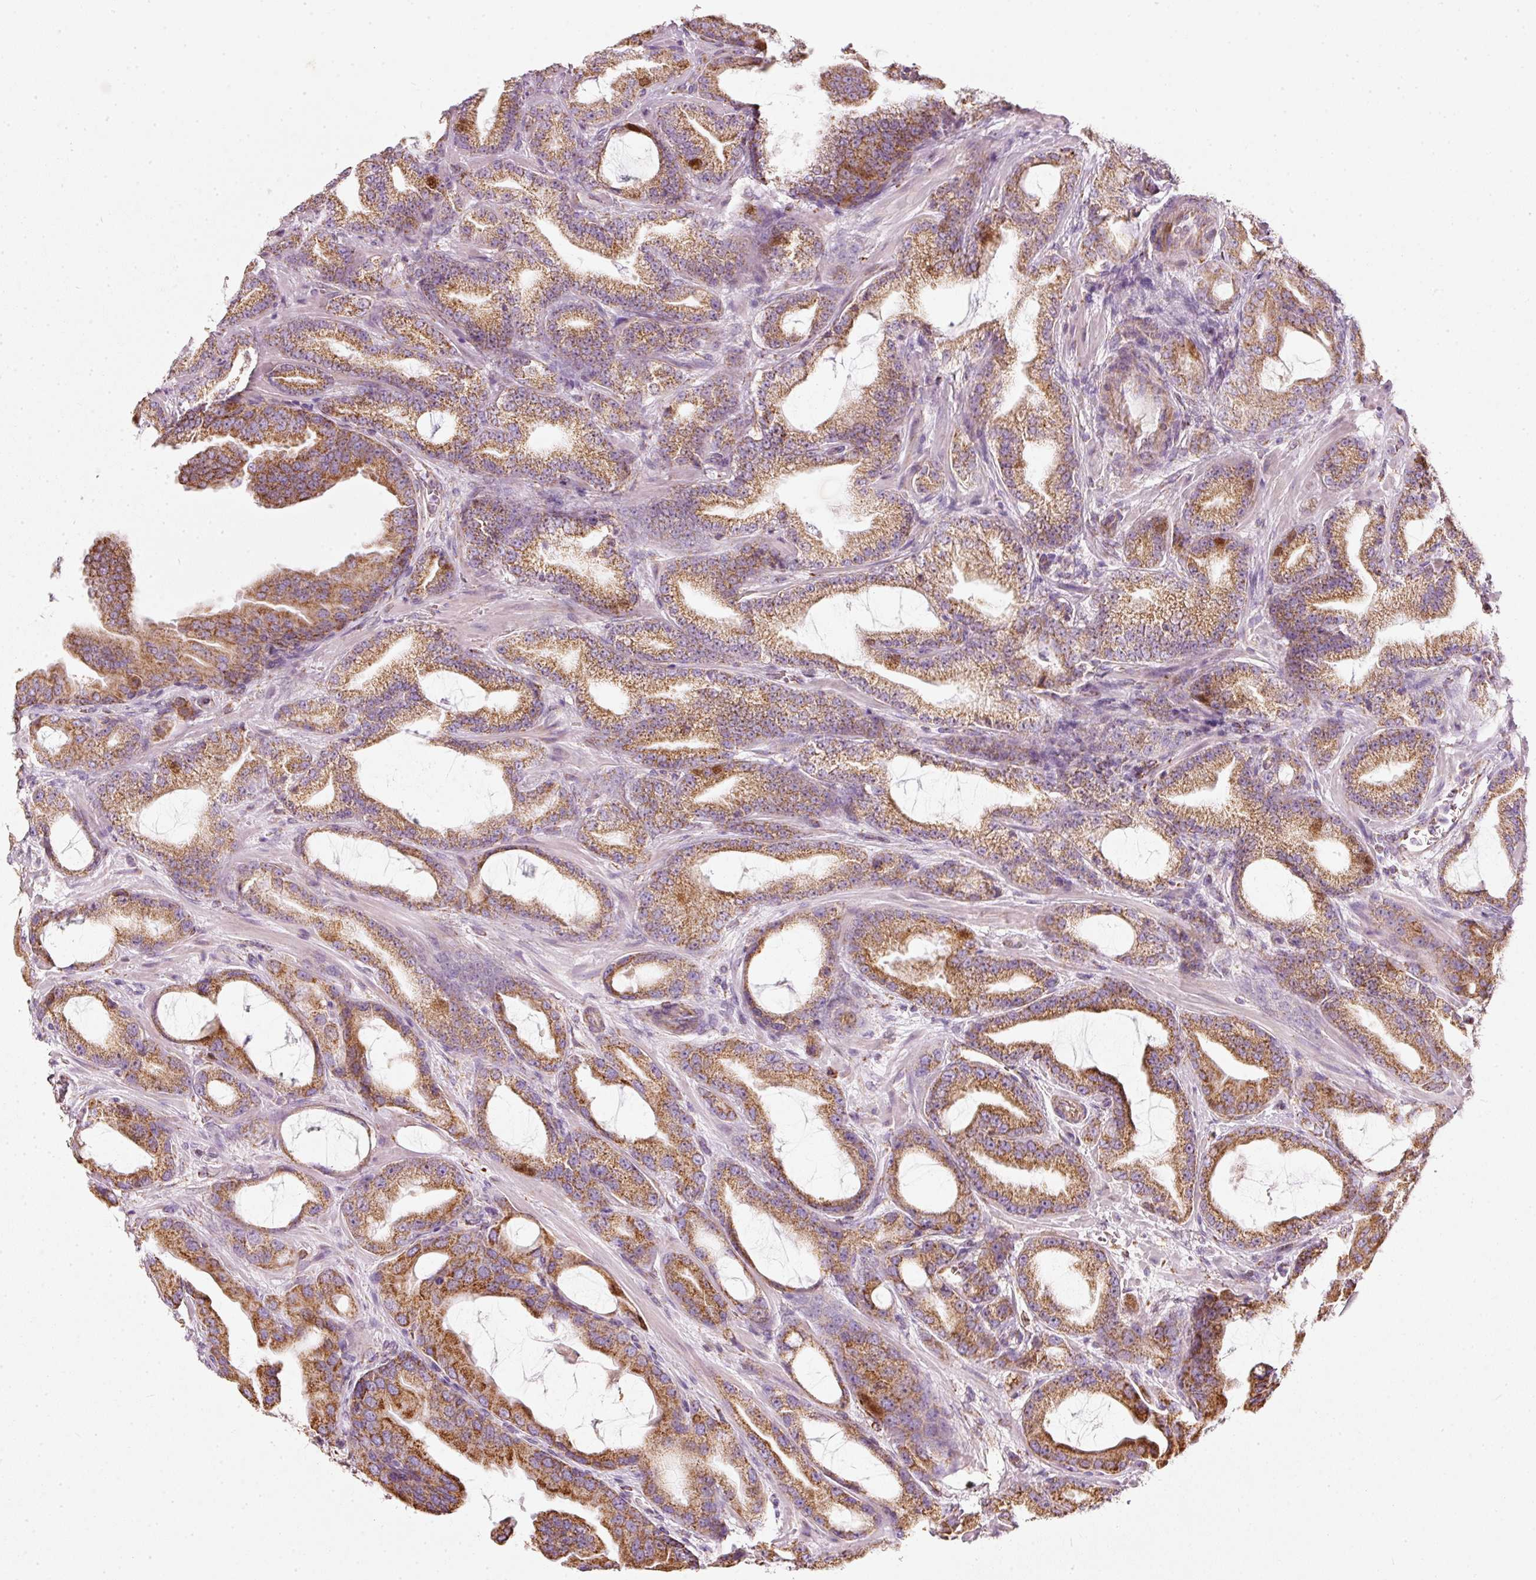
{"staining": {"intensity": "moderate", "quantity": ">75%", "location": "cytoplasmic/membranous,nuclear"}, "tissue": "prostate cancer", "cell_type": "Tumor cells", "image_type": "cancer", "snomed": [{"axis": "morphology", "description": "Adenocarcinoma, High grade"}, {"axis": "topography", "description": "Prostate"}], "caption": "Immunohistochemistry histopathology image of neoplastic tissue: prostate adenocarcinoma (high-grade) stained using immunohistochemistry (IHC) reveals medium levels of moderate protein expression localized specifically in the cytoplasmic/membranous and nuclear of tumor cells, appearing as a cytoplasmic/membranous and nuclear brown color.", "gene": "DUT", "patient": {"sex": "male", "age": 68}}